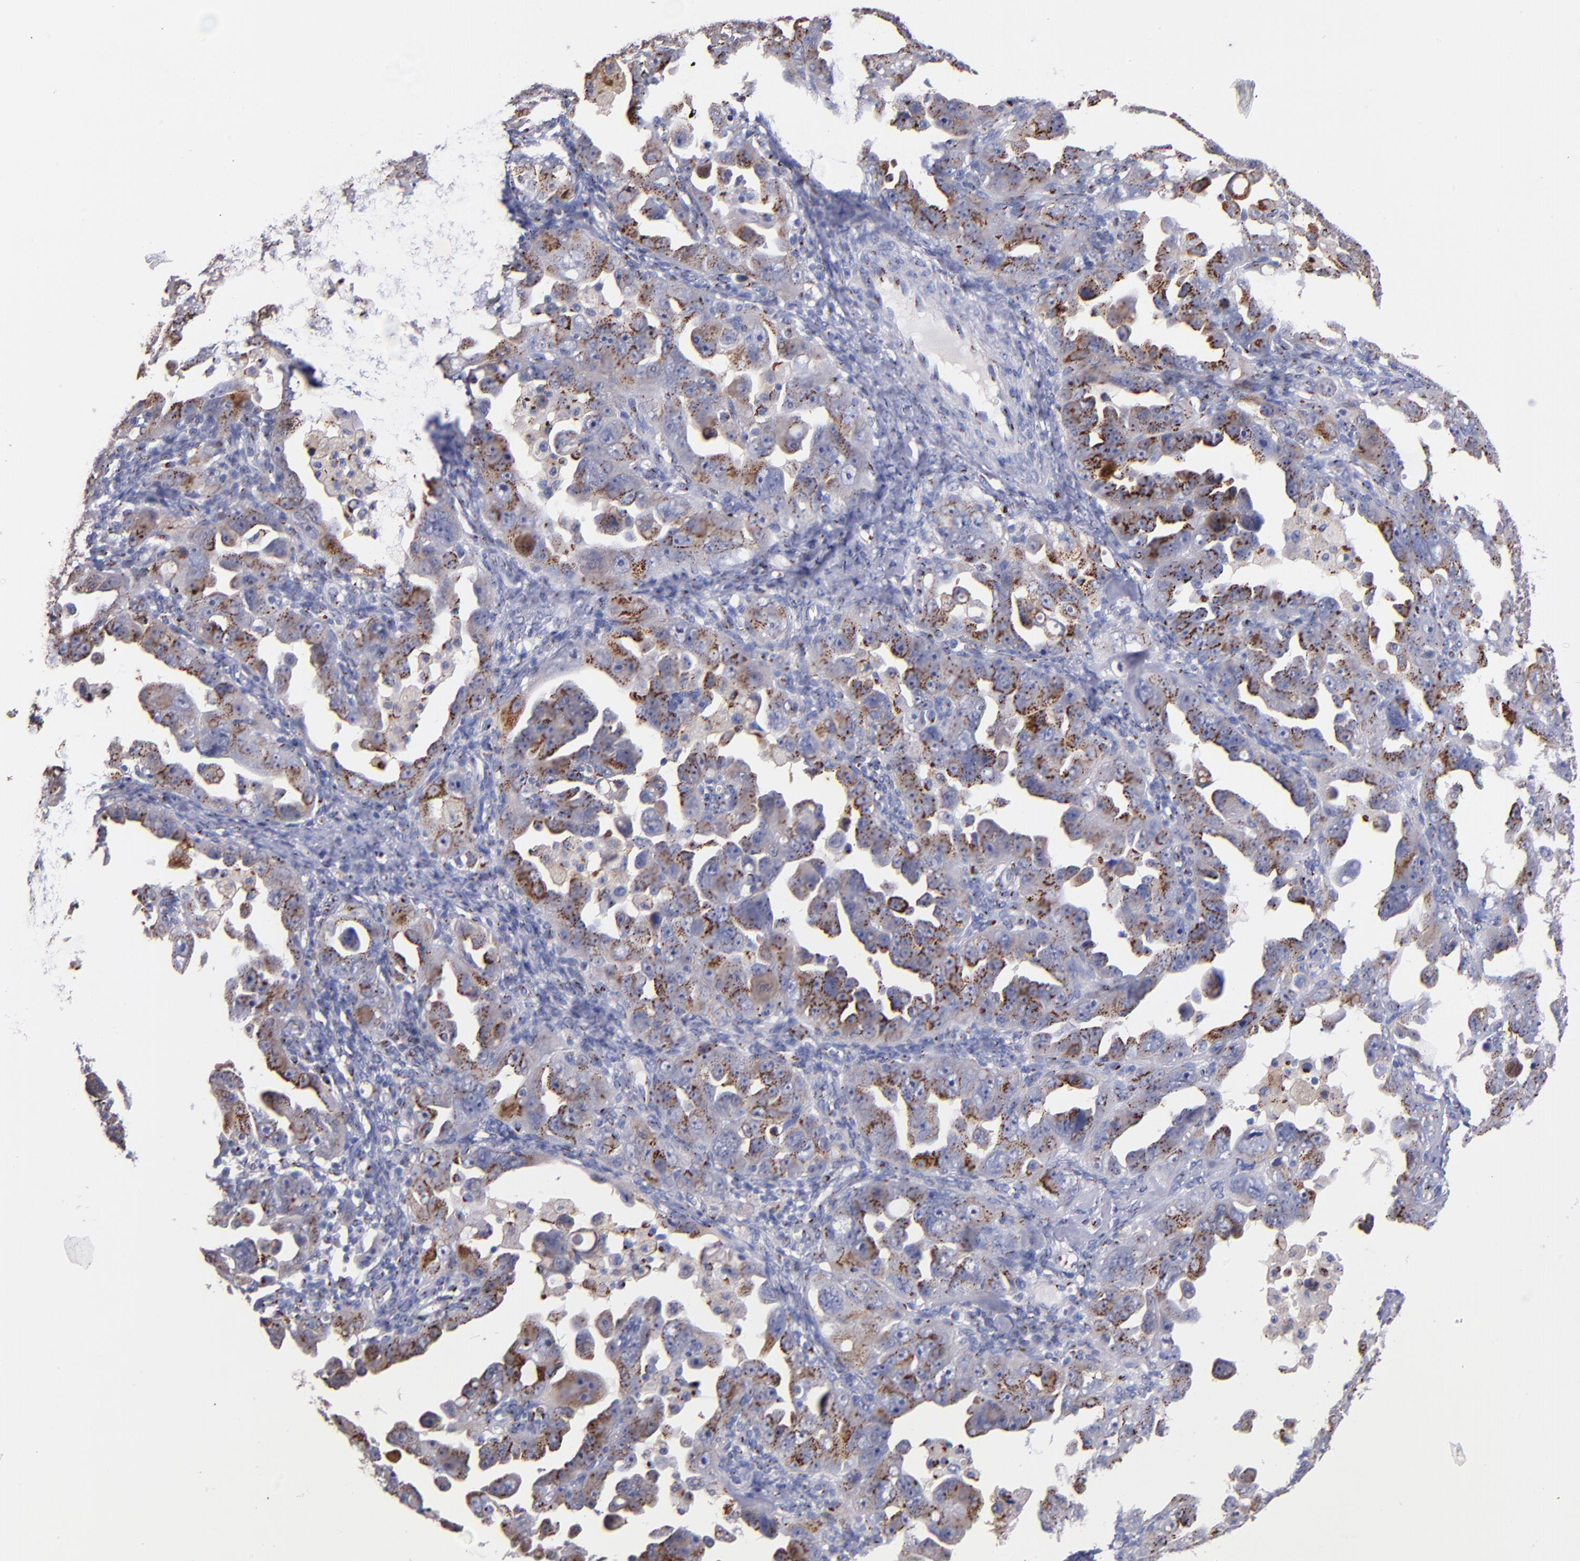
{"staining": {"intensity": "strong", "quantity": "25%-75%", "location": "cytoplasmic/membranous"}, "tissue": "ovarian cancer", "cell_type": "Tumor cells", "image_type": "cancer", "snomed": [{"axis": "morphology", "description": "Cystadenocarcinoma, serous, NOS"}, {"axis": "topography", "description": "Ovary"}], "caption": "Ovarian serous cystadenocarcinoma tissue shows strong cytoplasmic/membranous expression in approximately 25%-75% of tumor cells", "gene": "GOLIM4", "patient": {"sex": "female", "age": 66}}